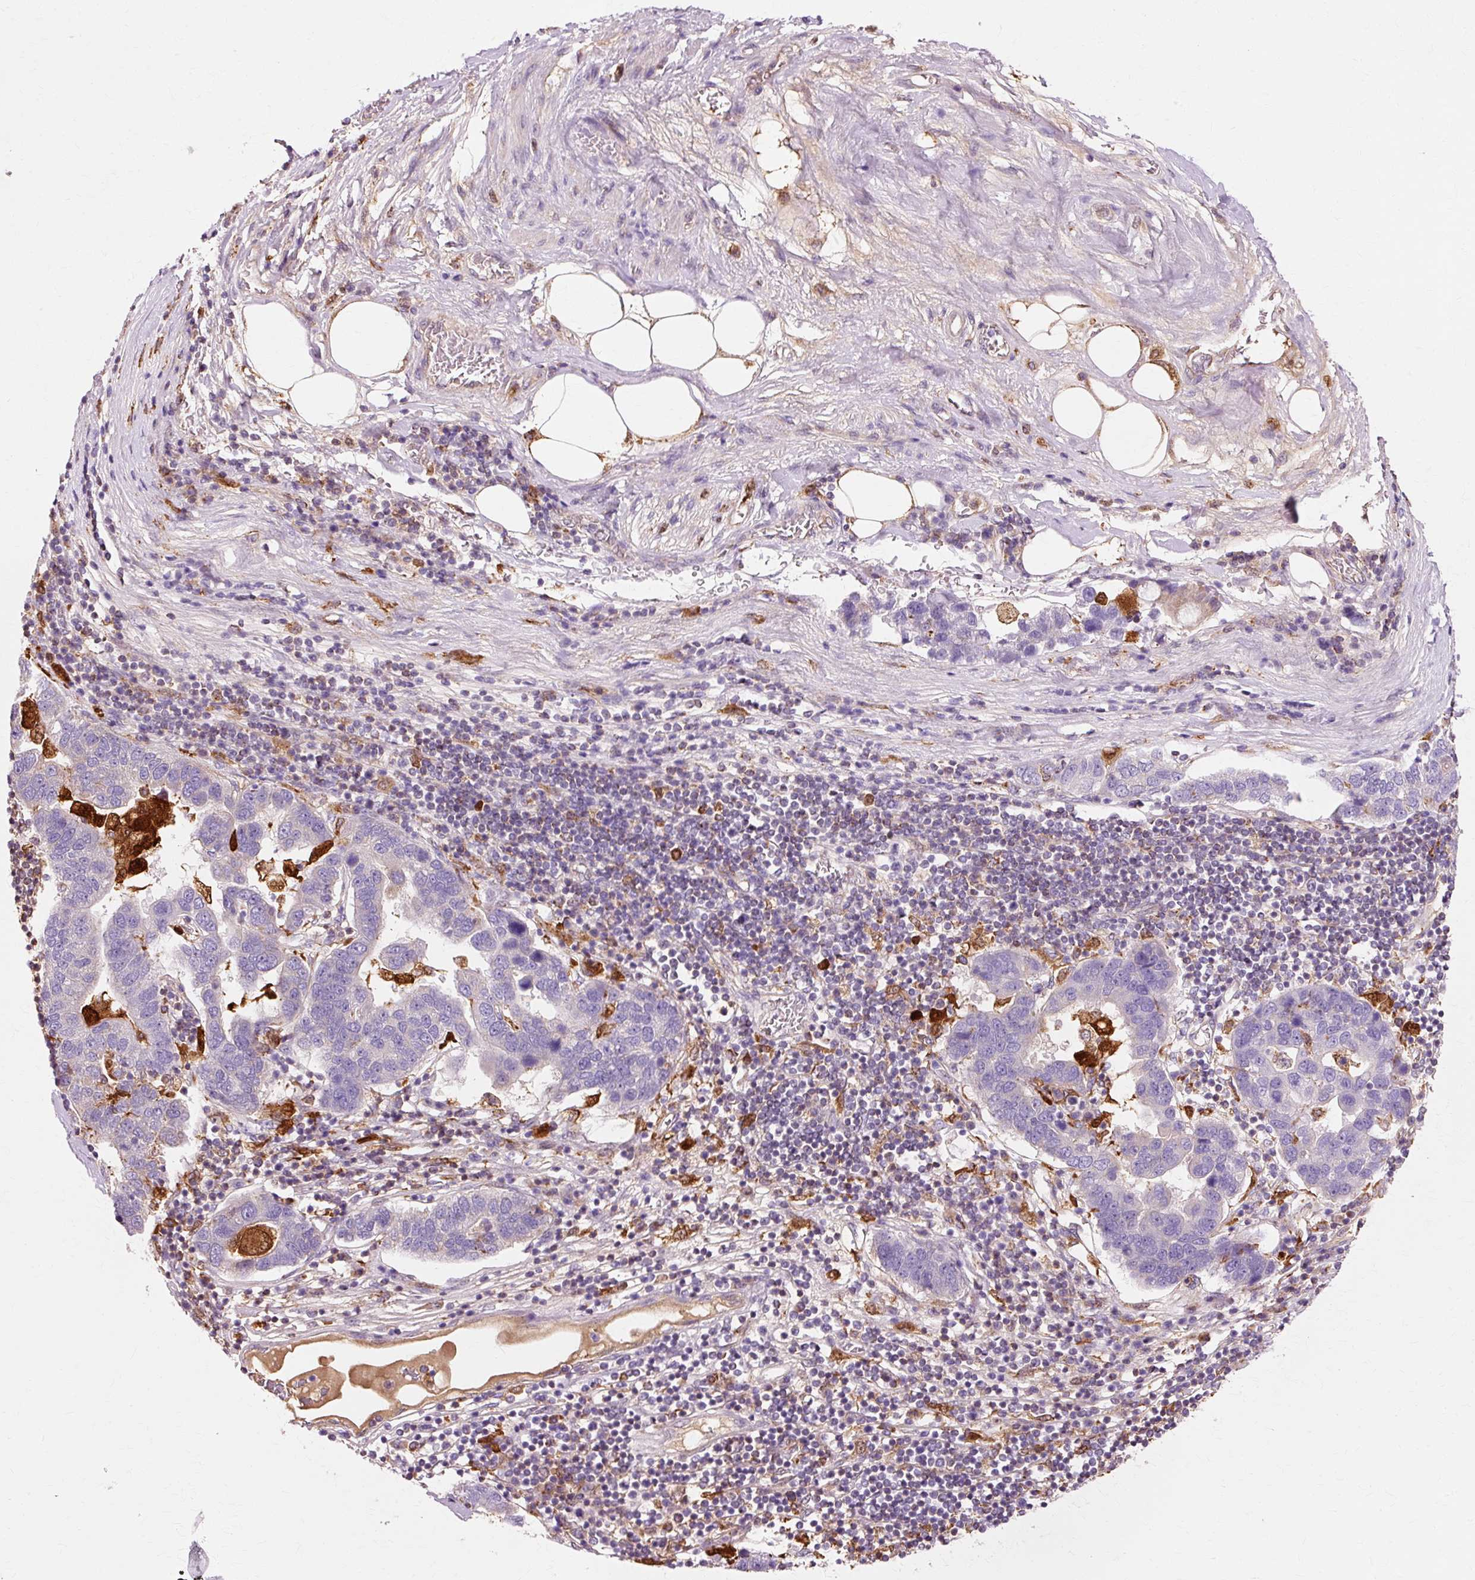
{"staining": {"intensity": "negative", "quantity": "none", "location": "none"}, "tissue": "pancreatic cancer", "cell_type": "Tumor cells", "image_type": "cancer", "snomed": [{"axis": "morphology", "description": "Adenocarcinoma, NOS"}, {"axis": "topography", "description": "Pancreas"}], "caption": "Photomicrograph shows no protein staining in tumor cells of adenocarcinoma (pancreatic) tissue.", "gene": "GPX1", "patient": {"sex": "female", "age": 61}}